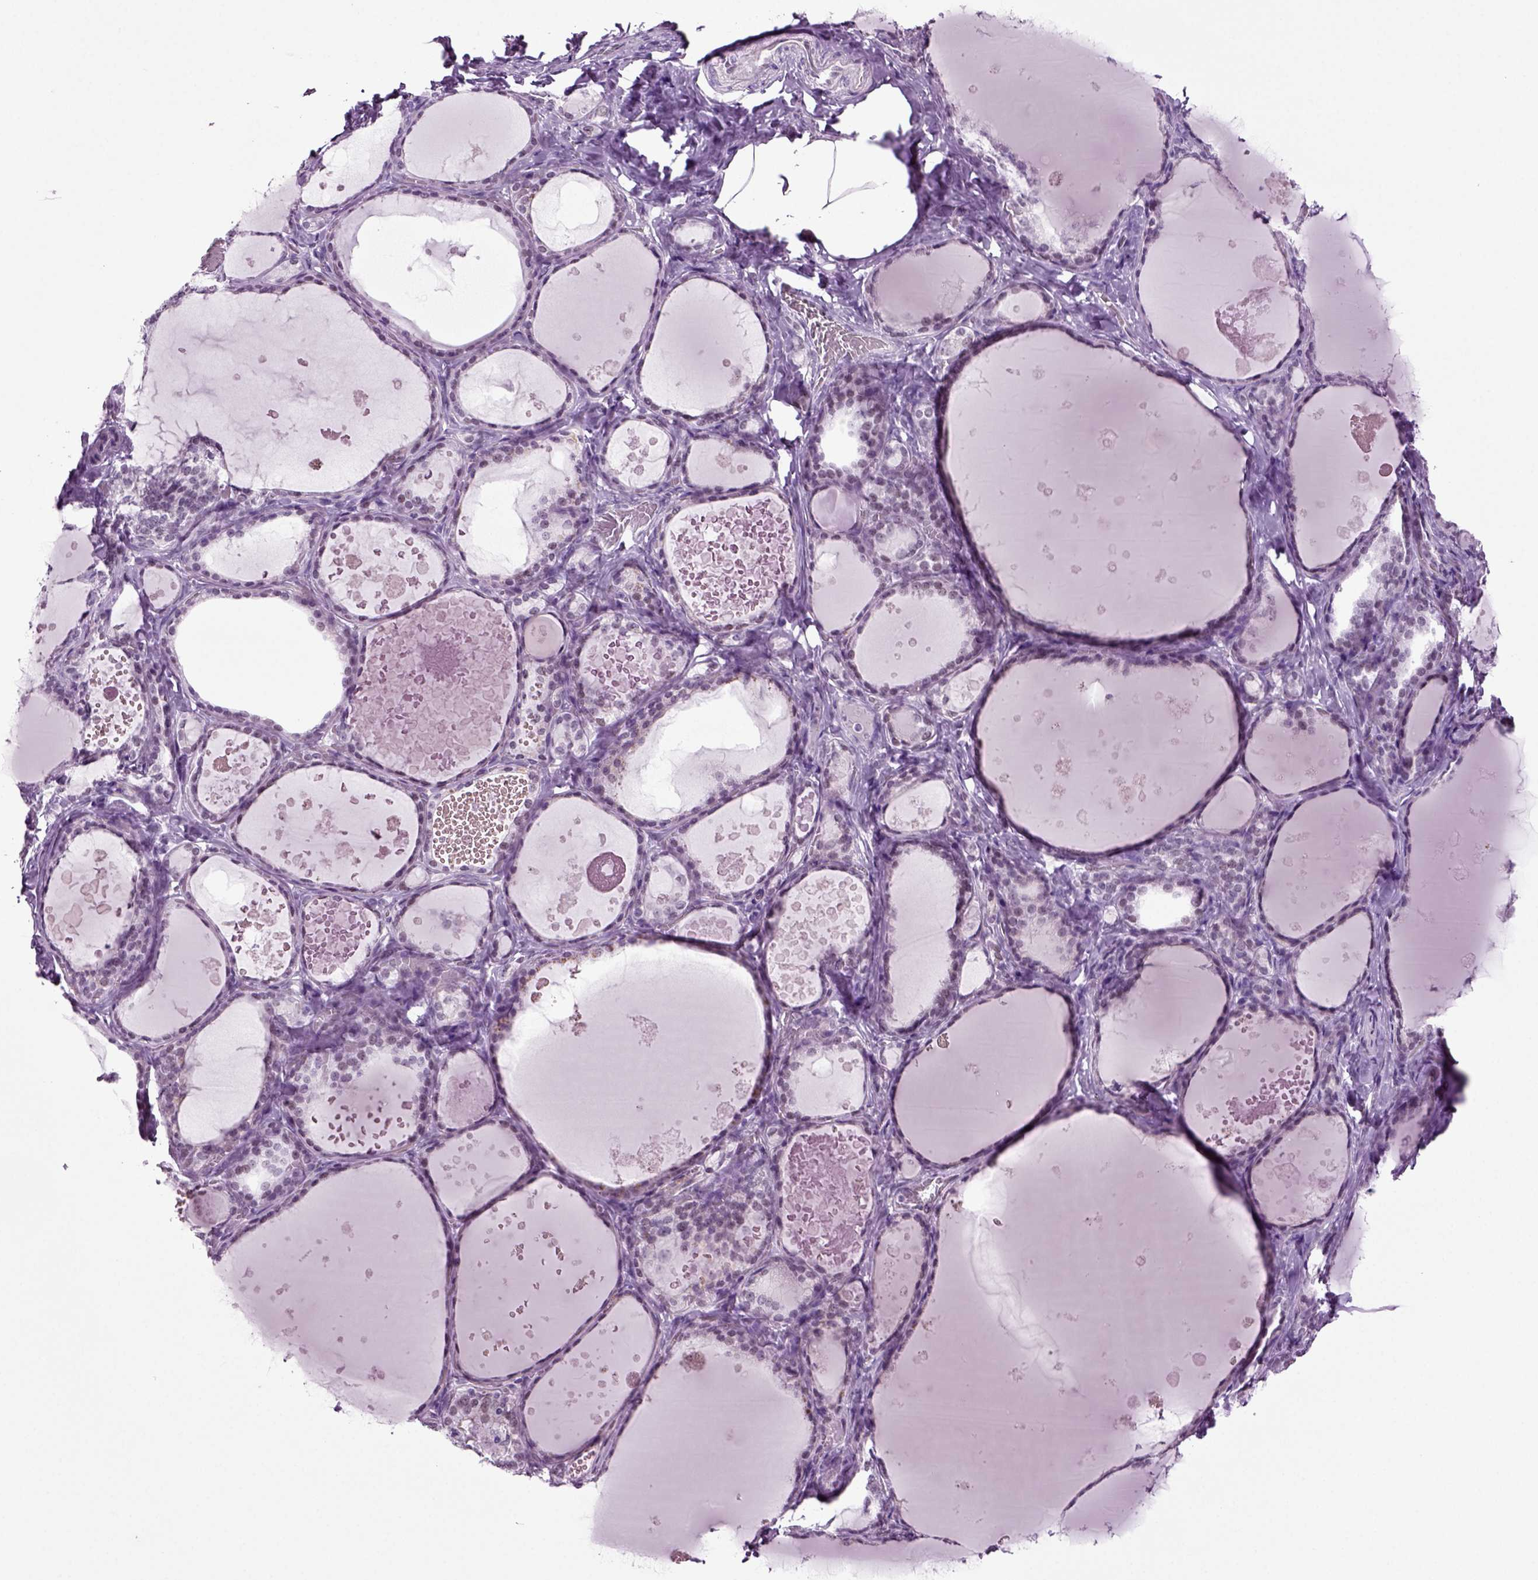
{"staining": {"intensity": "negative", "quantity": "none", "location": "none"}, "tissue": "thyroid gland", "cell_type": "Glandular cells", "image_type": "normal", "snomed": [{"axis": "morphology", "description": "Normal tissue, NOS"}, {"axis": "topography", "description": "Thyroid gland"}], "caption": "This photomicrograph is of normal thyroid gland stained with immunohistochemistry to label a protein in brown with the nuclei are counter-stained blue. There is no expression in glandular cells. Nuclei are stained in blue.", "gene": "RFX3", "patient": {"sex": "female", "age": 56}}